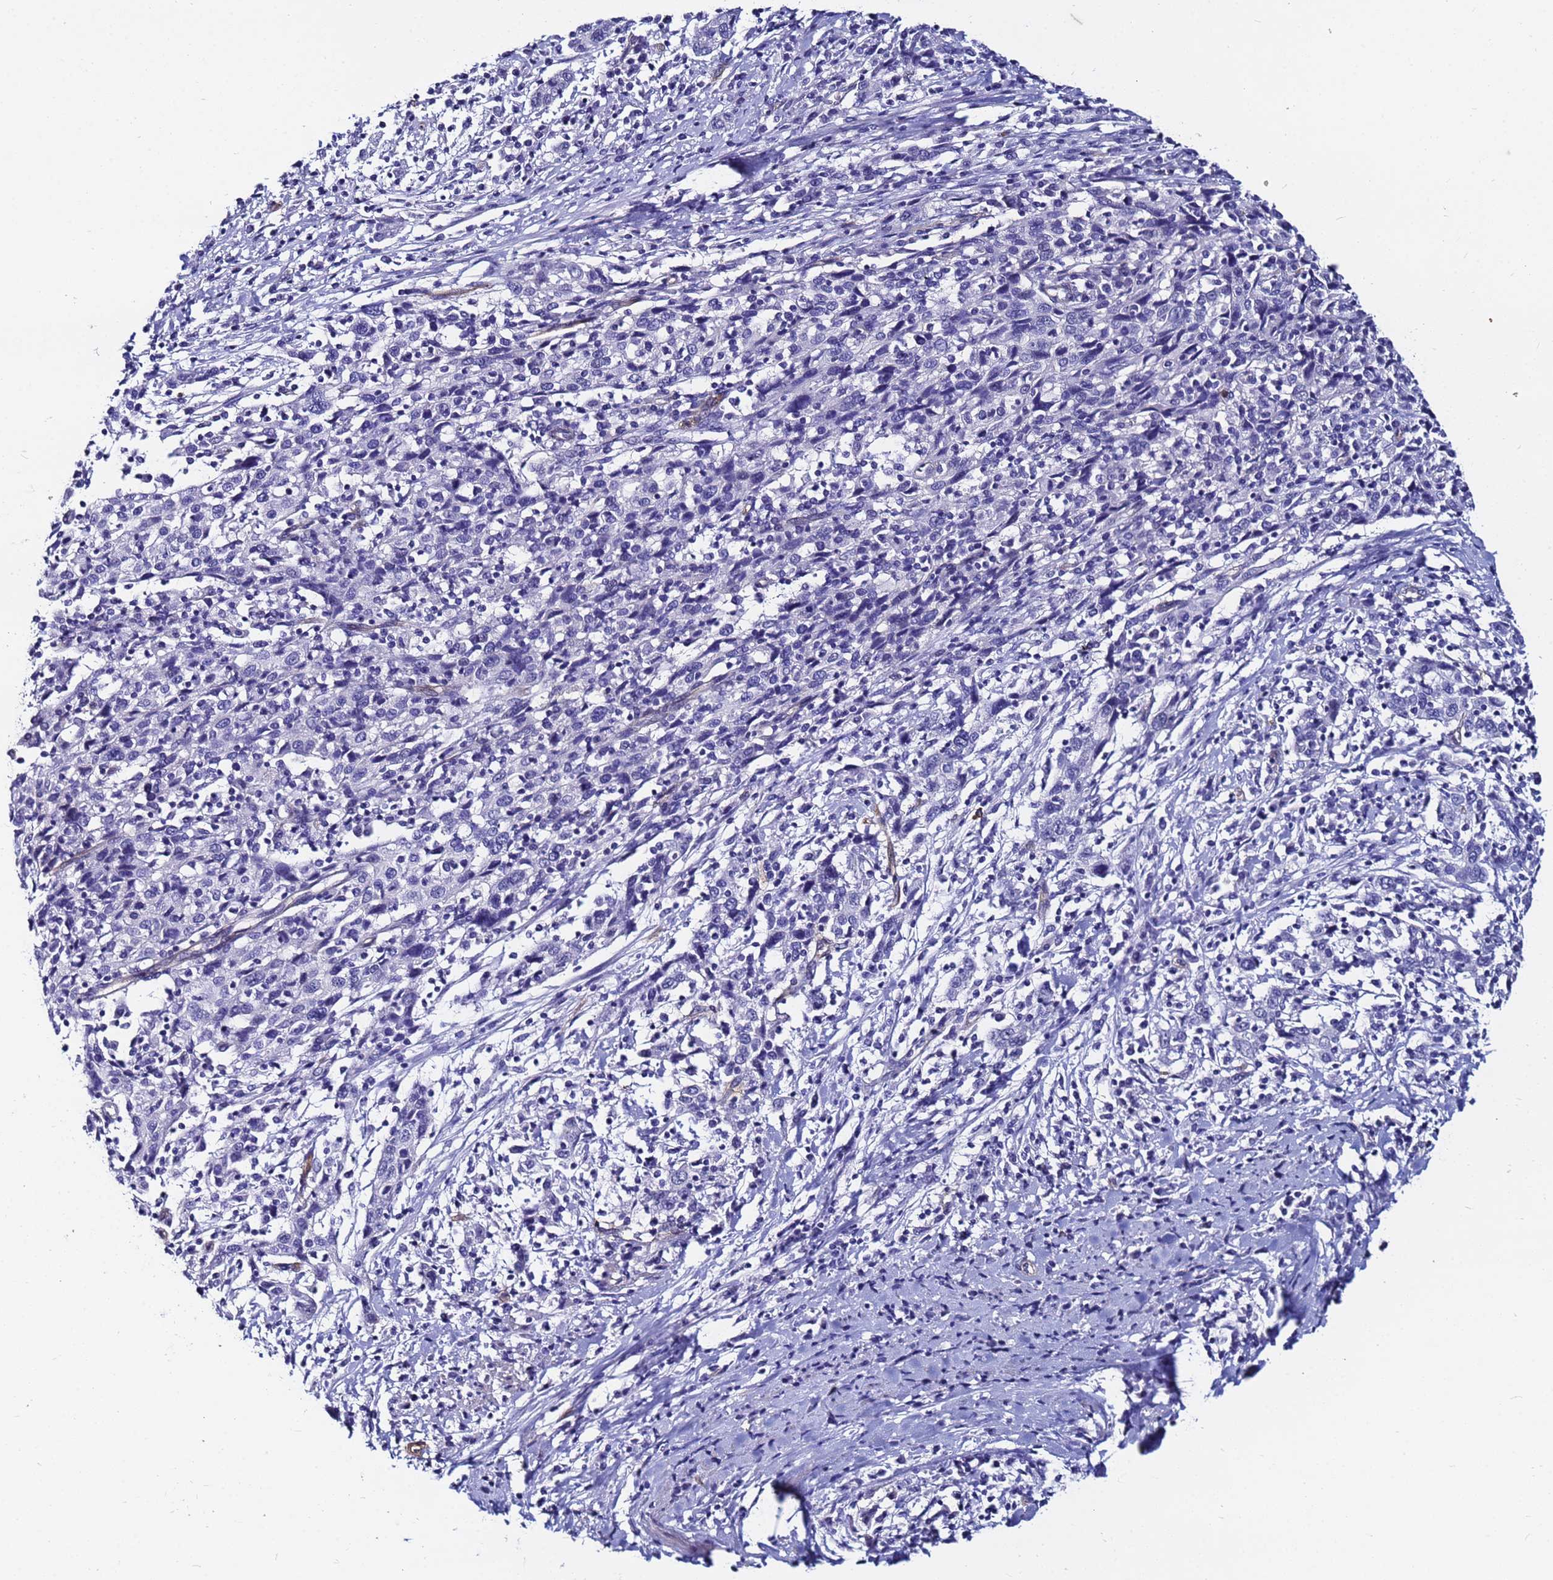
{"staining": {"intensity": "negative", "quantity": "none", "location": "none"}, "tissue": "cervical cancer", "cell_type": "Tumor cells", "image_type": "cancer", "snomed": [{"axis": "morphology", "description": "Squamous cell carcinoma, NOS"}, {"axis": "topography", "description": "Cervix"}], "caption": "IHC of human cervical cancer reveals no positivity in tumor cells.", "gene": "DEFB104A", "patient": {"sex": "female", "age": 46}}